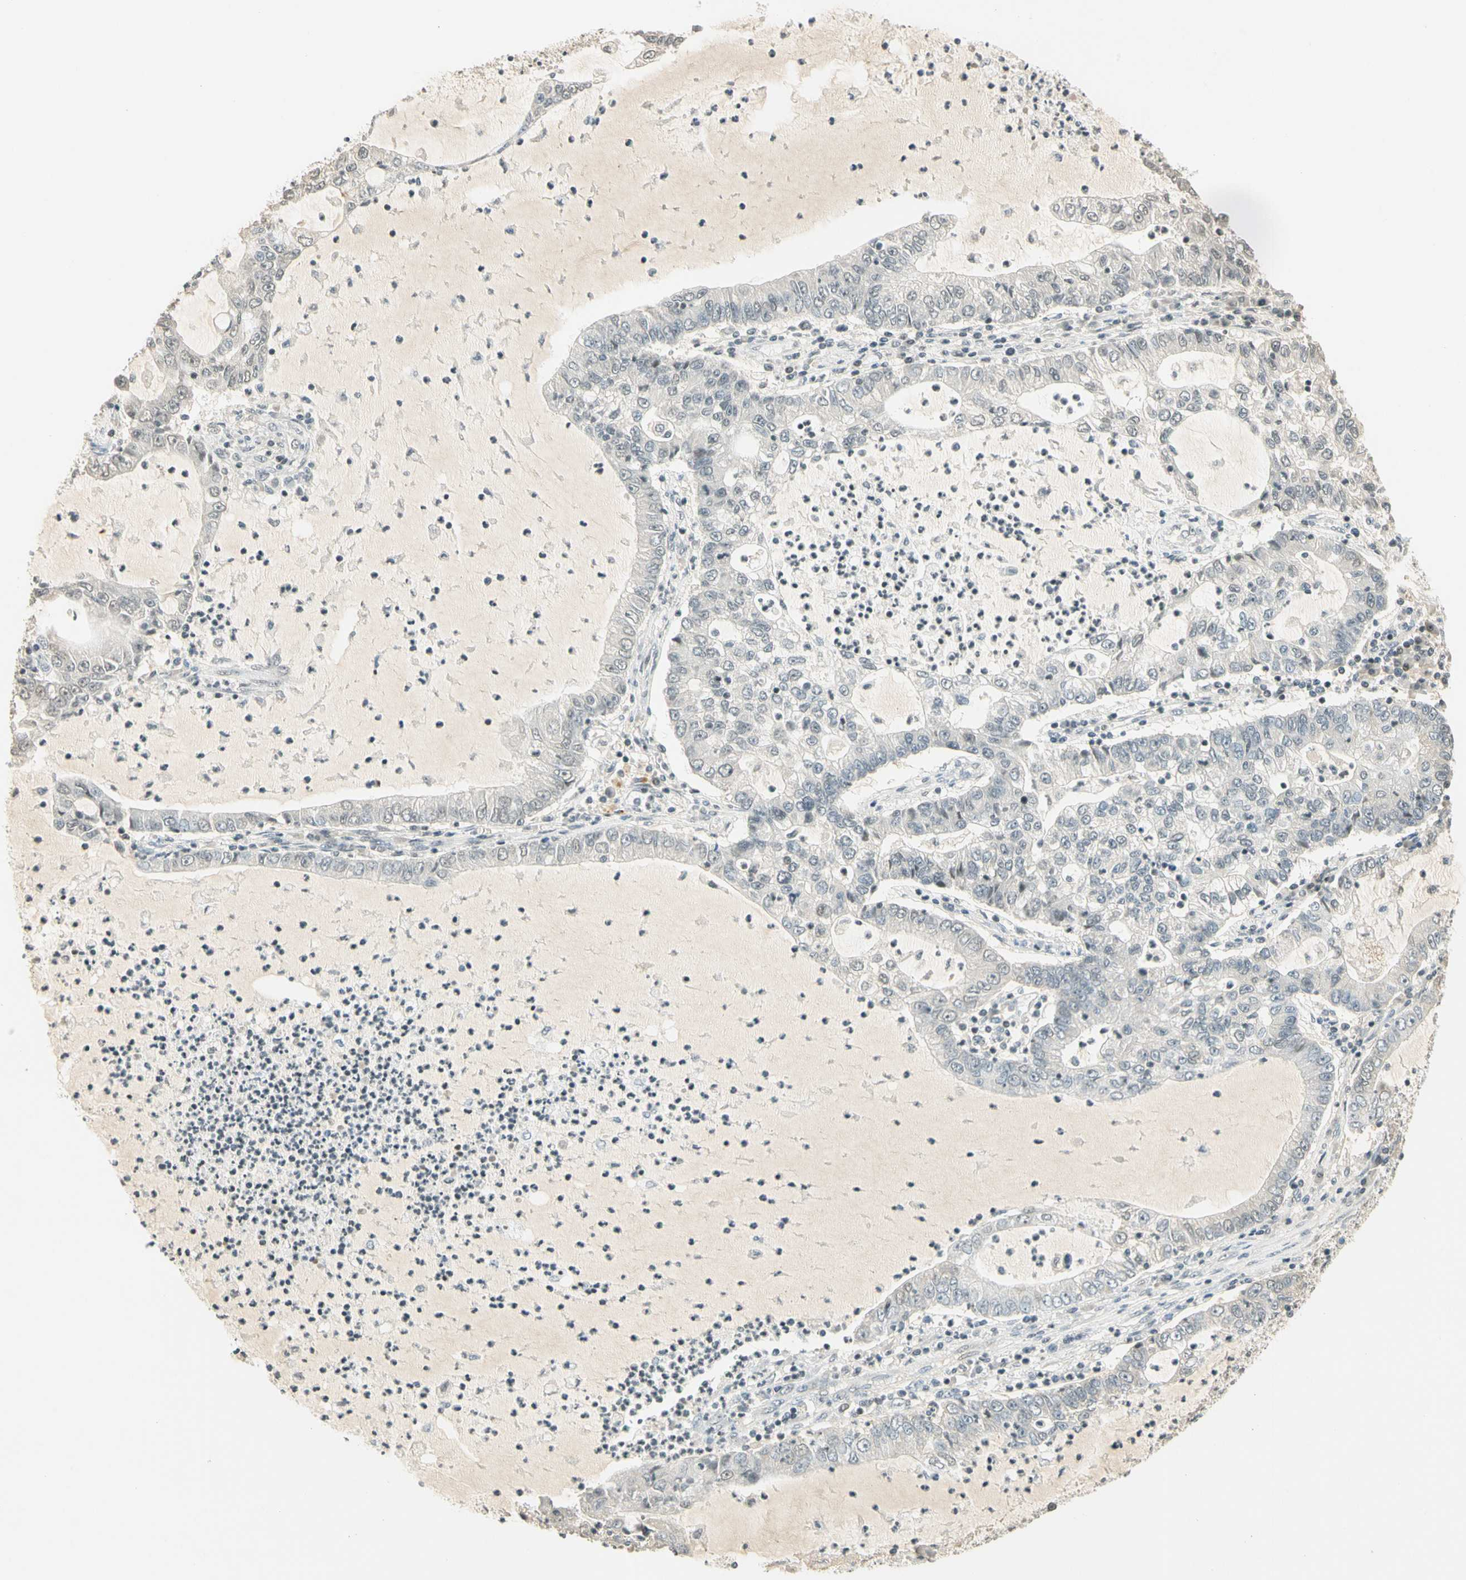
{"staining": {"intensity": "weak", "quantity": "25%-75%", "location": "nuclear"}, "tissue": "lung cancer", "cell_type": "Tumor cells", "image_type": "cancer", "snomed": [{"axis": "morphology", "description": "Adenocarcinoma, NOS"}, {"axis": "topography", "description": "Lung"}], "caption": "This is a histology image of IHC staining of lung adenocarcinoma, which shows weak expression in the nuclear of tumor cells.", "gene": "SMAD3", "patient": {"sex": "female", "age": 51}}